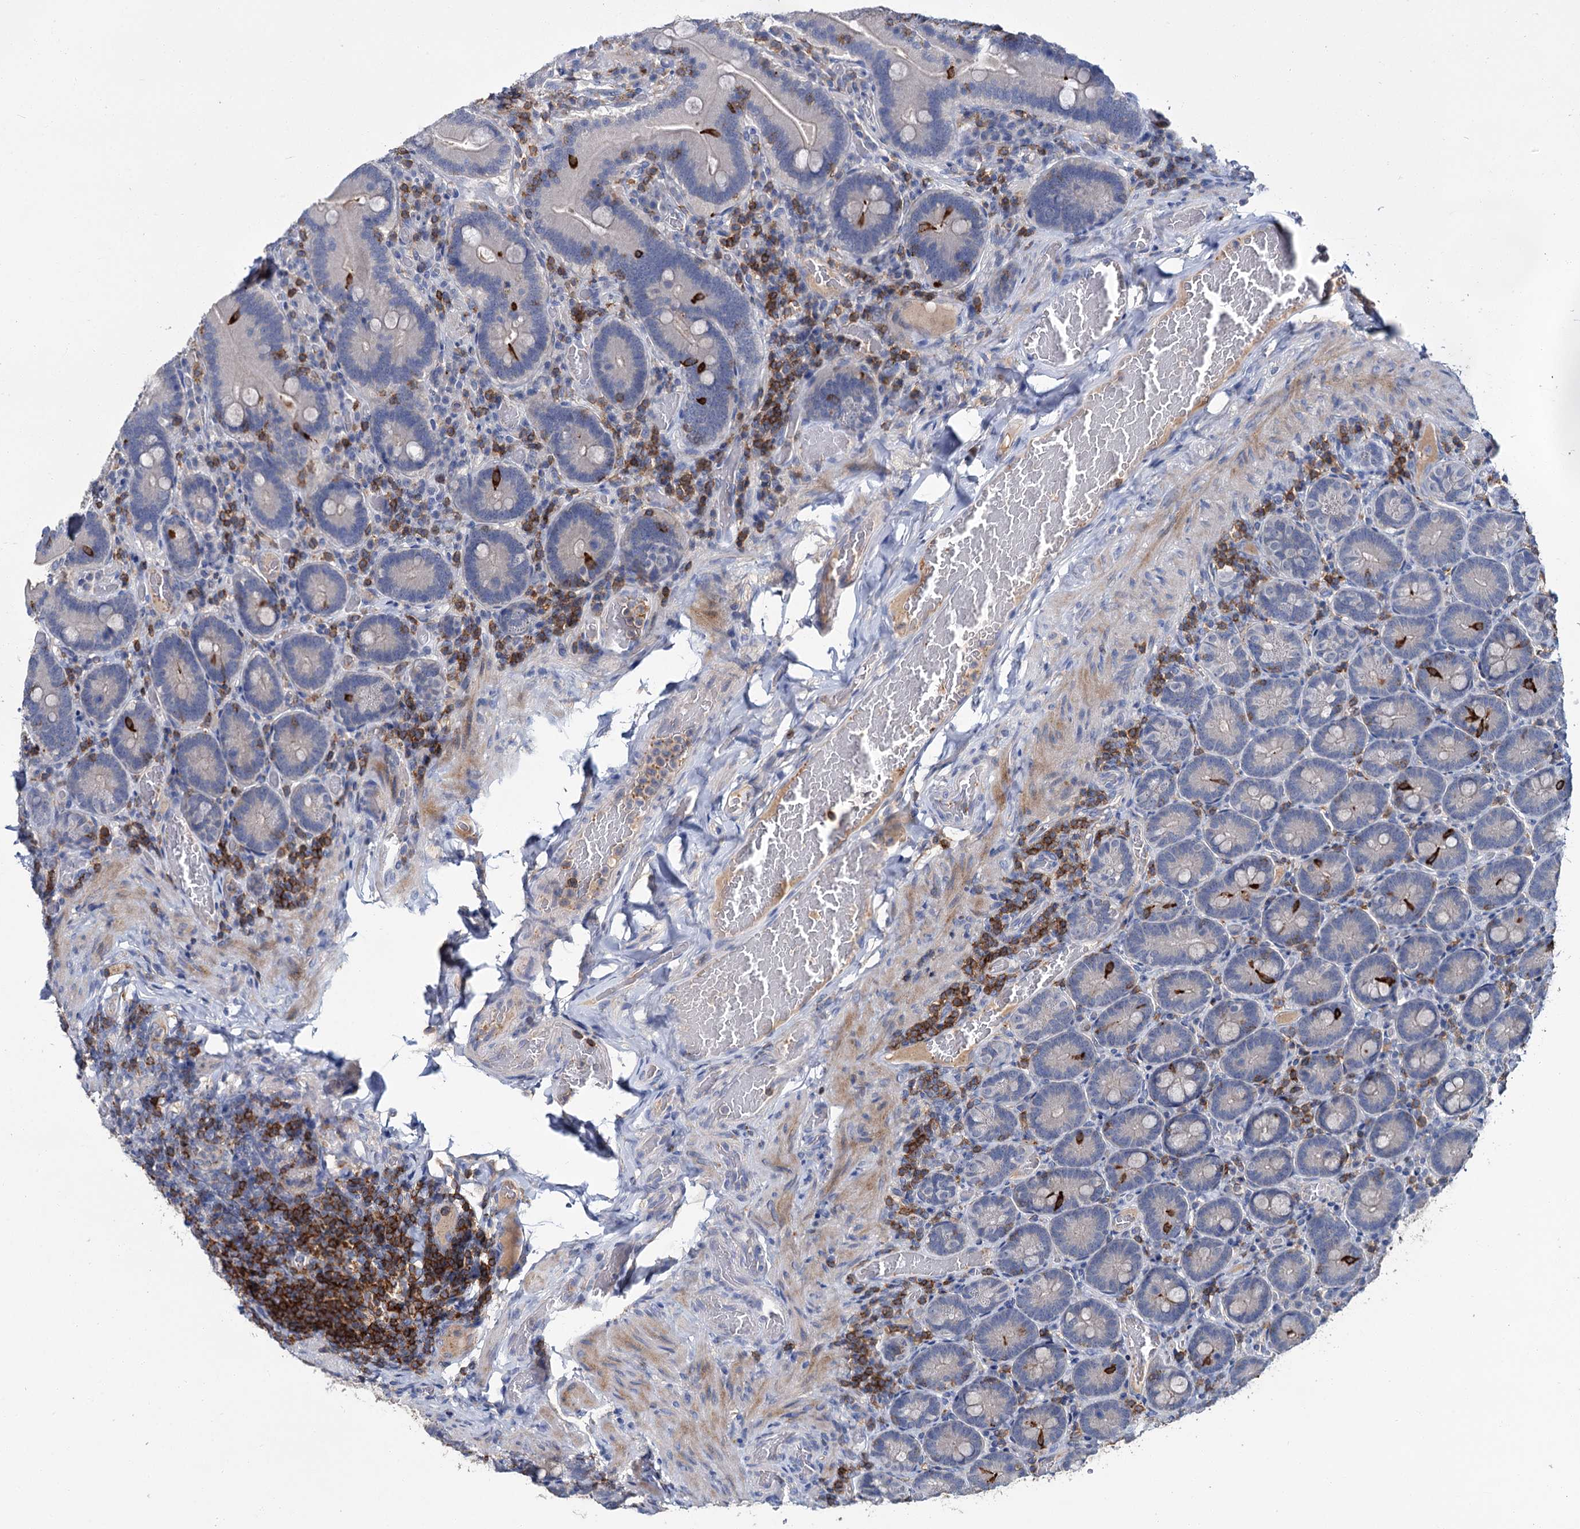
{"staining": {"intensity": "negative", "quantity": "none", "location": "none"}, "tissue": "duodenum", "cell_type": "Glandular cells", "image_type": "normal", "snomed": [{"axis": "morphology", "description": "Normal tissue, NOS"}, {"axis": "topography", "description": "Duodenum"}], "caption": "Immunohistochemistry micrograph of normal human duodenum stained for a protein (brown), which reveals no expression in glandular cells. Brightfield microscopy of IHC stained with DAB (3,3'-diaminobenzidine) (brown) and hematoxylin (blue), captured at high magnification.", "gene": "FGFR2", "patient": {"sex": "female", "age": 62}}